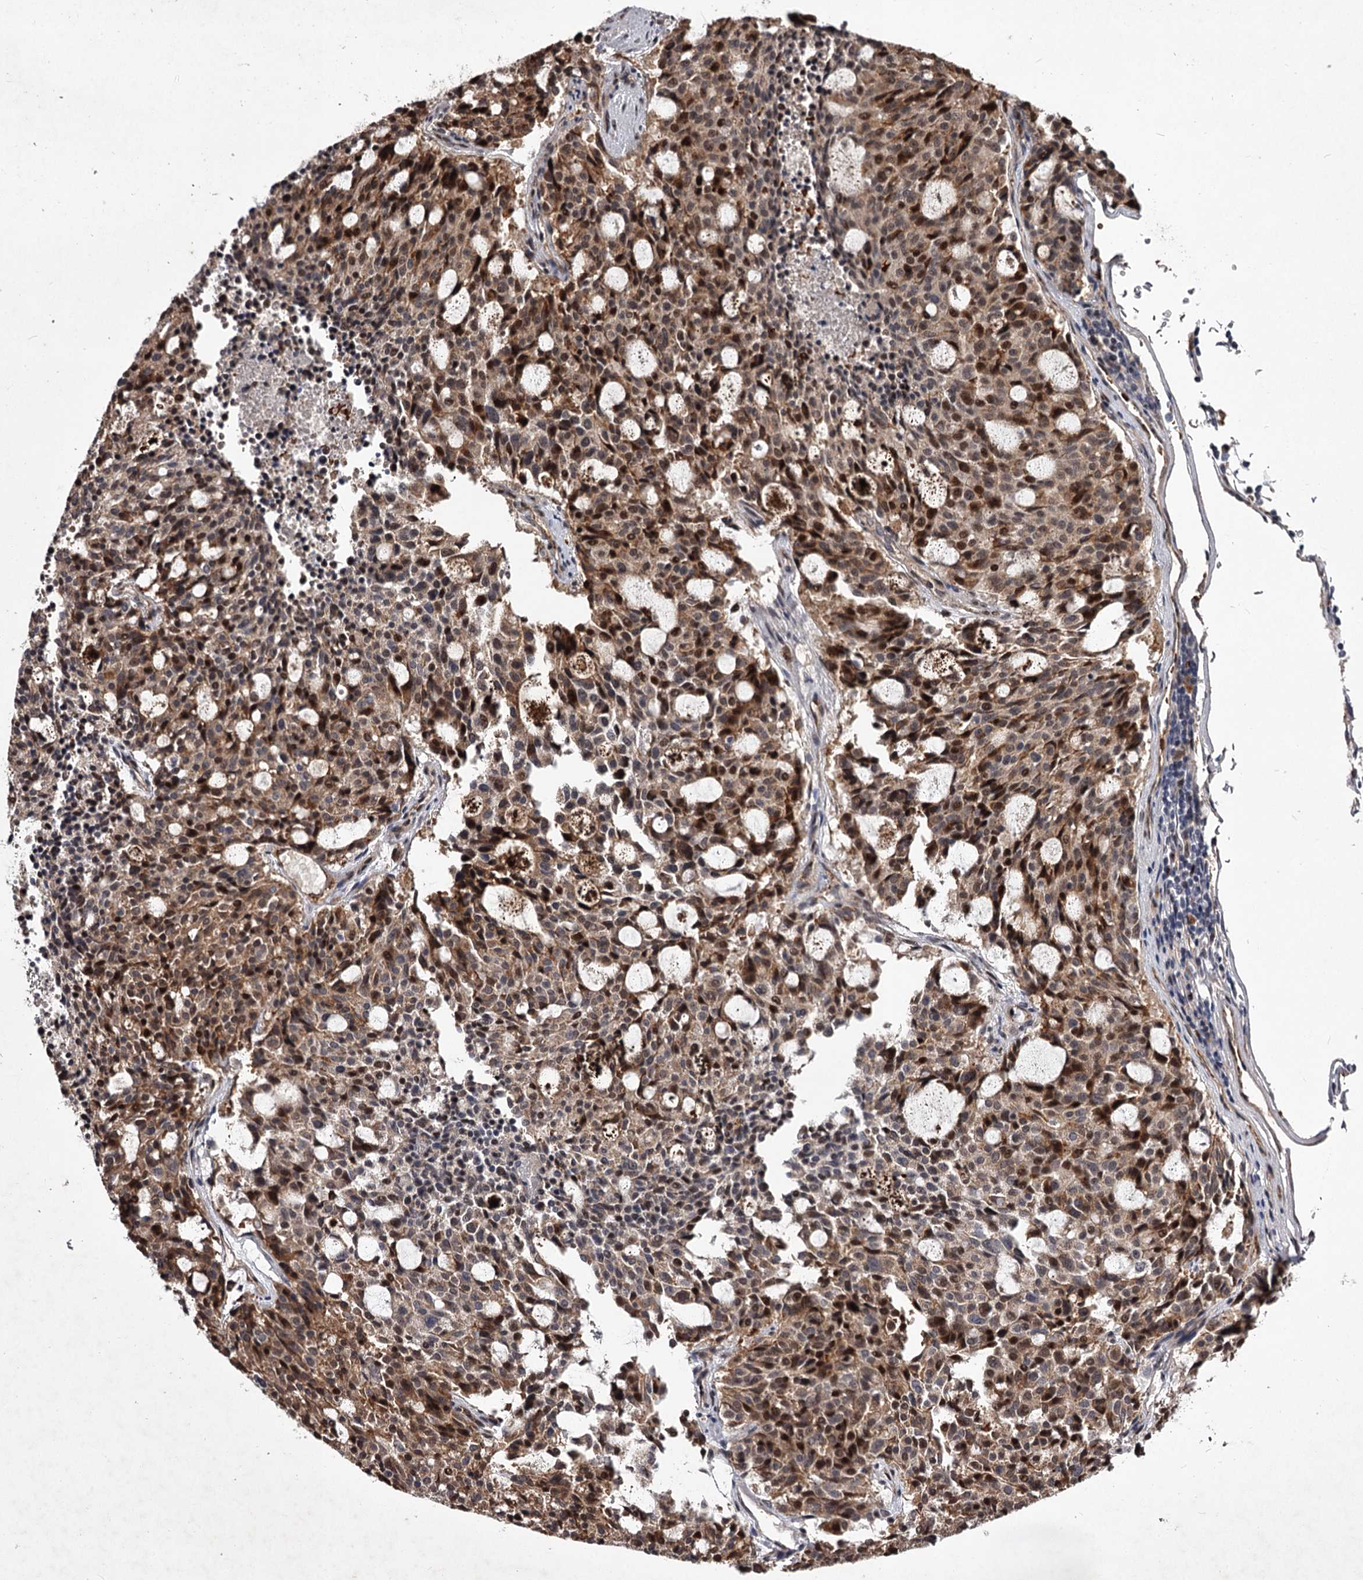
{"staining": {"intensity": "moderate", "quantity": ">75%", "location": "cytoplasmic/membranous,nuclear"}, "tissue": "carcinoid", "cell_type": "Tumor cells", "image_type": "cancer", "snomed": [{"axis": "morphology", "description": "Carcinoid, malignant, NOS"}, {"axis": "topography", "description": "Pancreas"}], "caption": "Human carcinoid stained for a protein (brown) displays moderate cytoplasmic/membranous and nuclear positive positivity in approximately >75% of tumor cells.", "gene": "RNF44", "patient": {"sex": "female", "age": 54}}